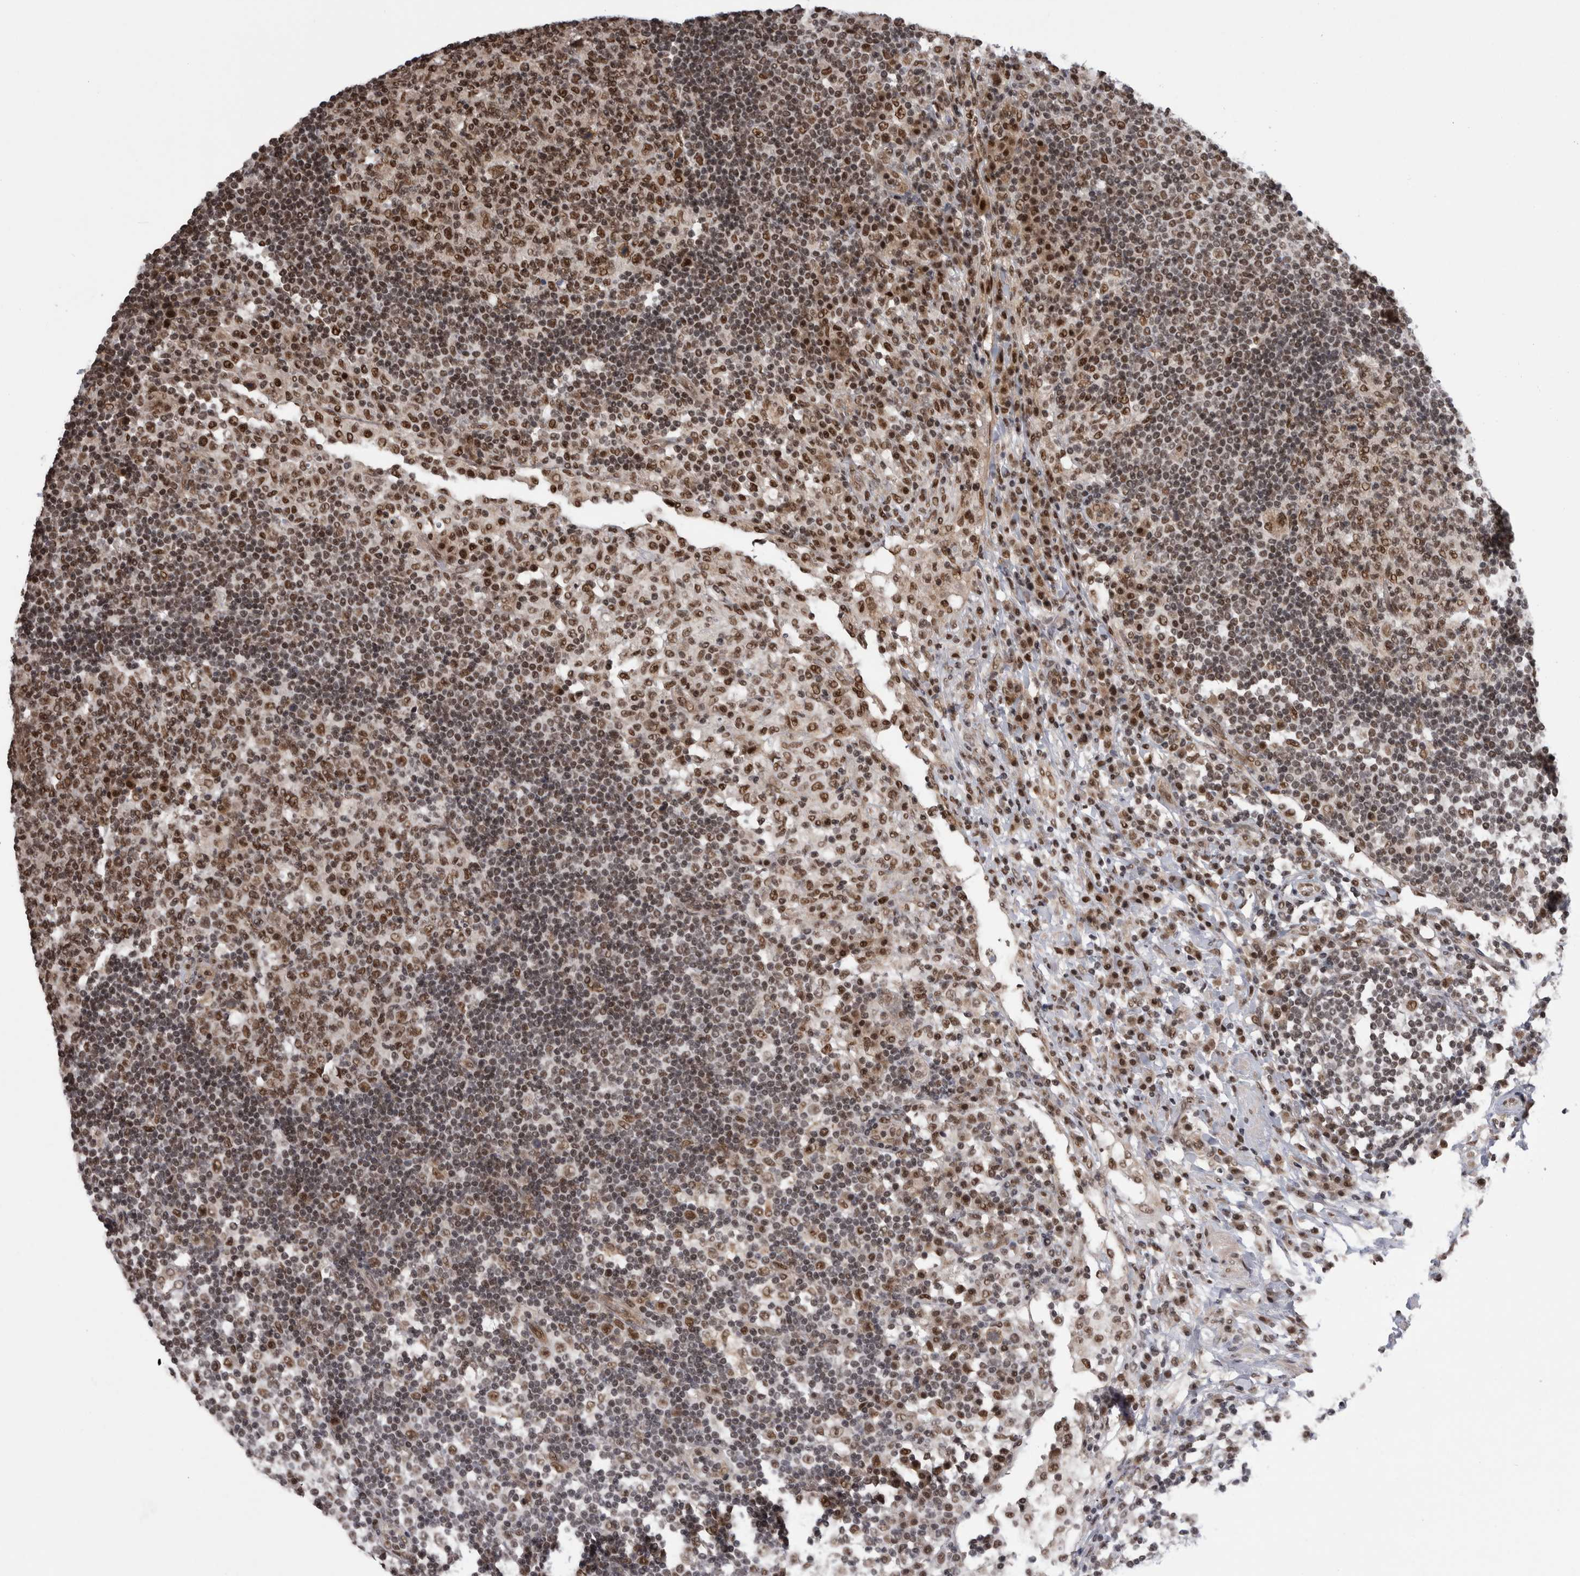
{"staining": {"intensity": "moderate", "quantity": ">75%", "location": "nuclear"}, "tissue": "lymph node", "cell_type": "Germinal center cells", "image_type": "normal", "snomed": [{"axis": "morphology", "description": "Normal tissue, NOS"}, {"axis": "topography", "description": "Lymph node"}], "caption": "Immunohistochemical staining of unremarkable human lymph node demonstrates medium levels of moderate nuclear staining in about >75% of germinal center cells. Using DAB (brown) and hematoxylin (blue) stains, captured at high magnification using brightfield microscopy.", "gene": "CPSF2", "patient": {"sex": "female", "age": 53}}